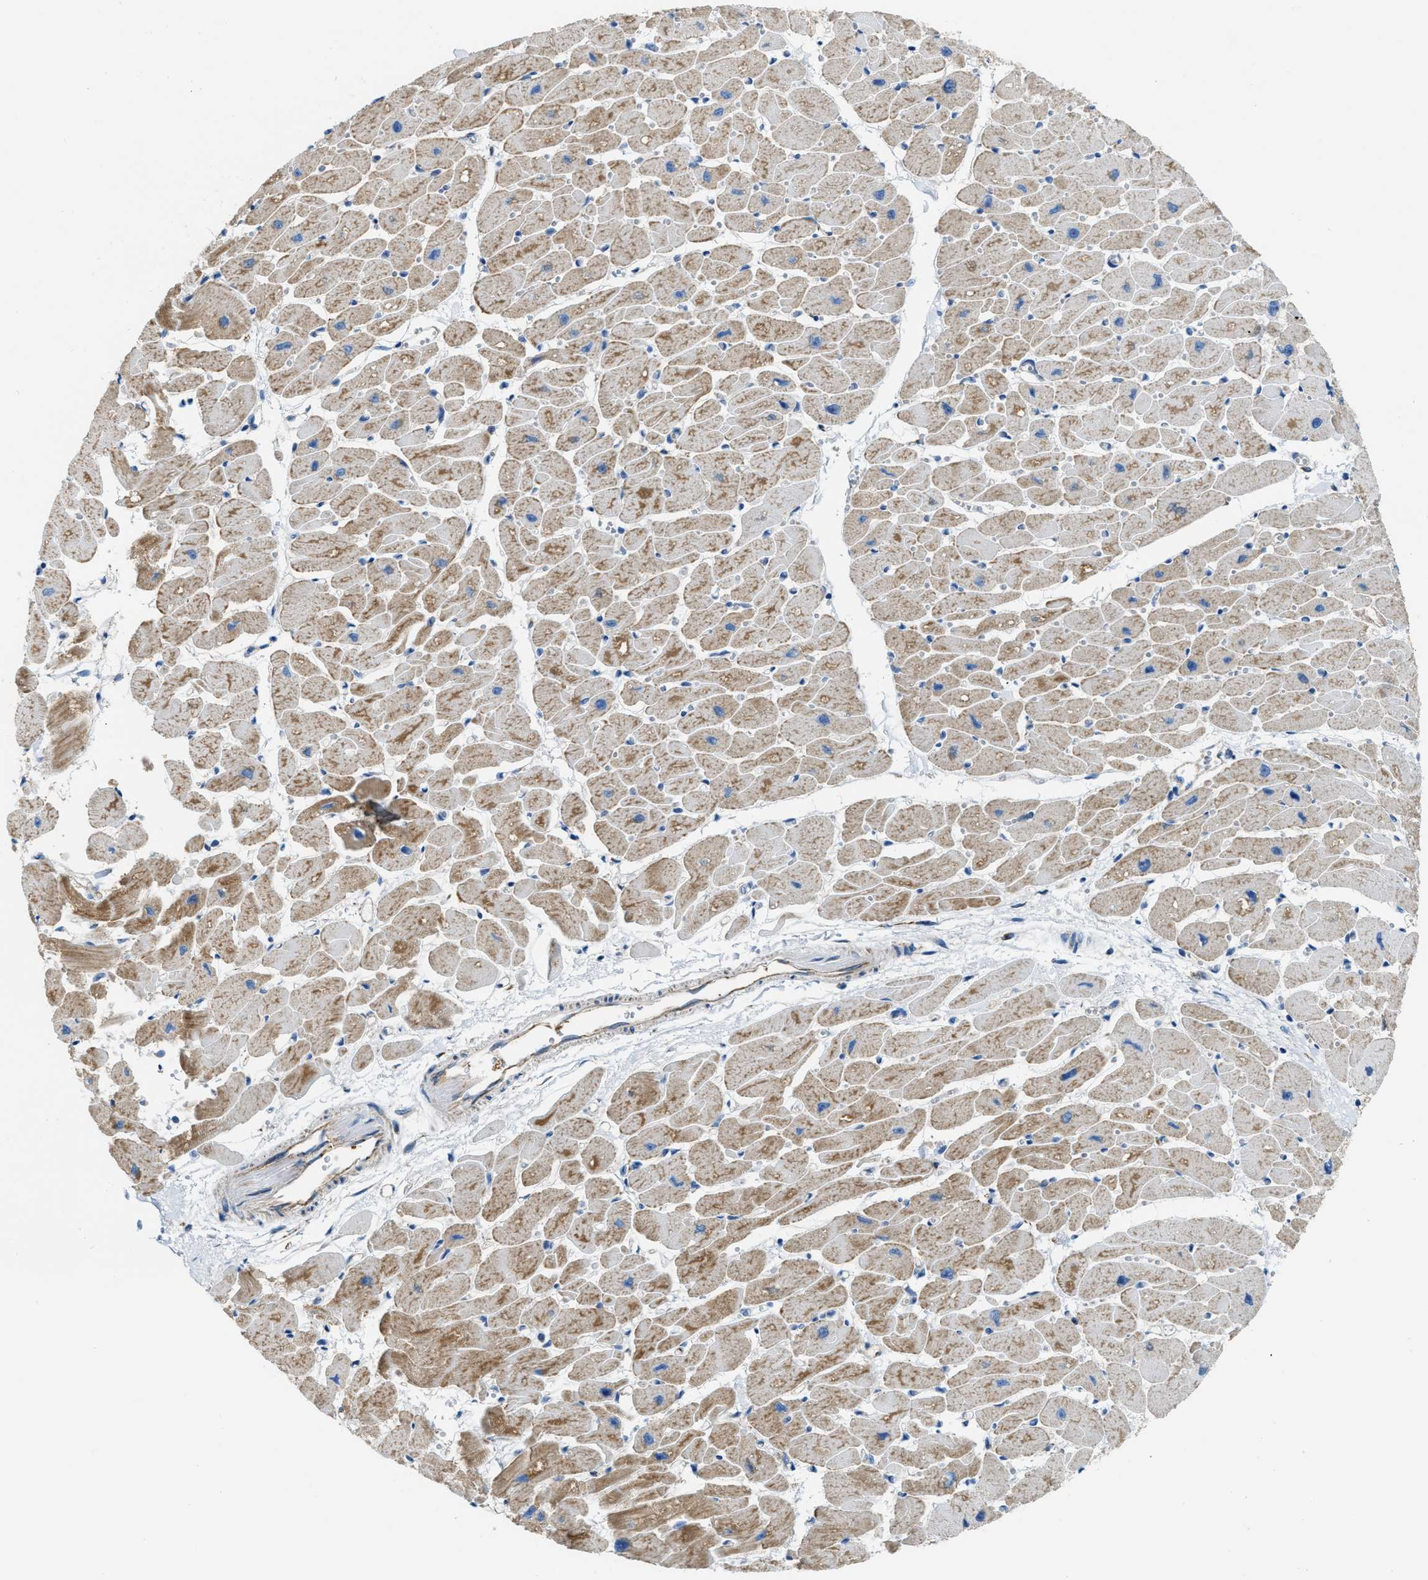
{"staining": {"intensity": "moderate", "quantity": ">75%", "location": "cytoplasmic/membranous"}, "tissue": "heart muscle", "cell_type": "Cardiomyocytes", "image_type": "normal", "snomed": [{"axis": "morphology", "description": "Normal tissue, NOS"}, {"axis": "topography", "description": "Heart"}], "caption": "Heart muscle was stained to show a protein in brown. There is medium levels of moderate cytoplasmic/membranous expression in approximately >75% of cardiomyocytes. (Stains: DAB (3,3'-diaminobenzidine) in brown, nuclei in blue, Microscopy: brightfield microscopy at high magnification).", "gene": "JADE1", "patient": {"sex": "female", "age": 54}}